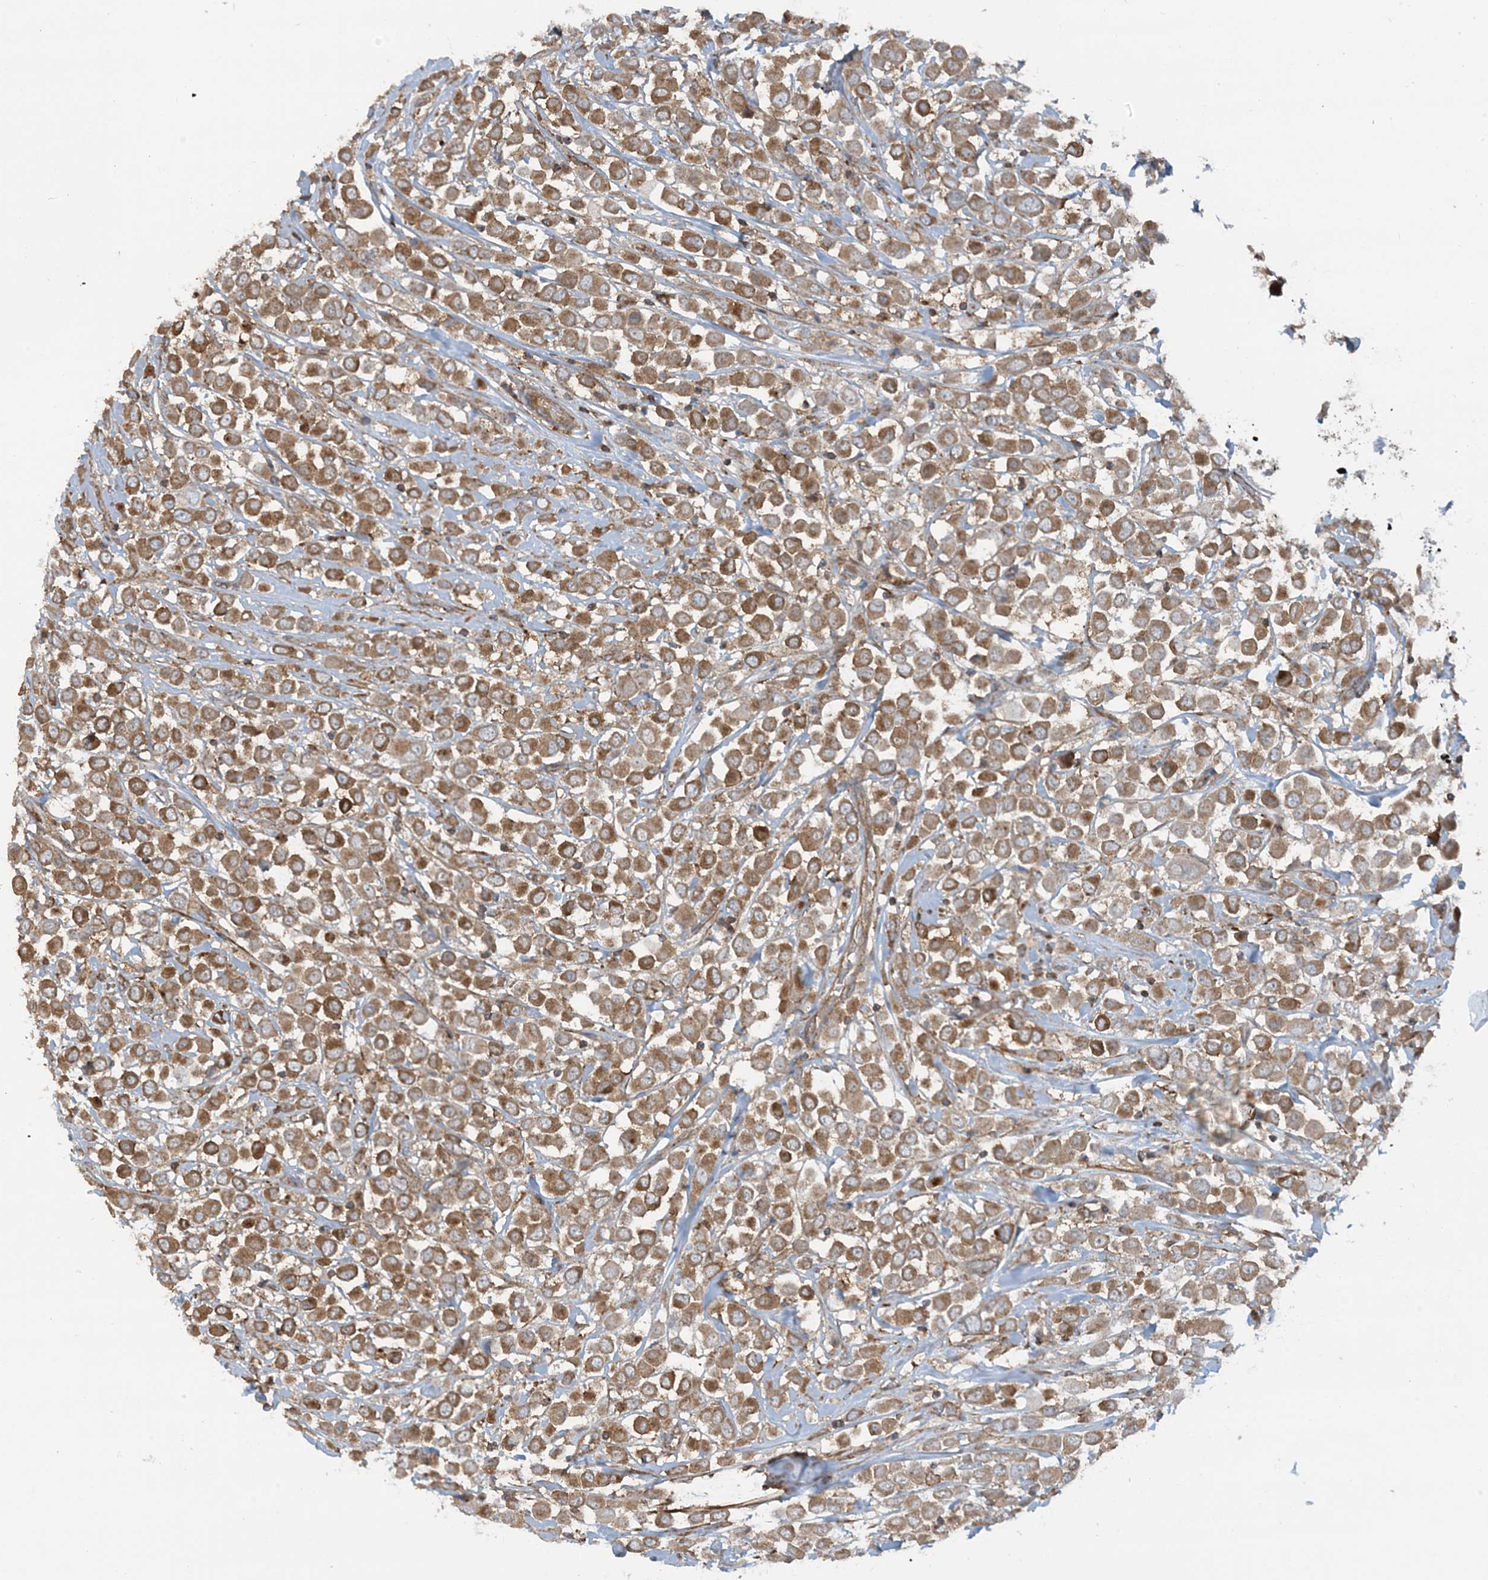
{"staining": {"intensity": "moderate", "quantity": ">75%", "location": "cytoplasmic/membranous"}, "tissue": "breast cancer", "cell_type": "Tumor cells", "image_type": "cancer", "snomed": [{"axis": "morphology", "description": "Duct carcinoma"}, {"axis": "topography", "description": "Breast"}], "caption": "Immunohistochemistry (IHC) photomicrograph of human intraductal carcinoma (breast) stained for a protein (brown), which demonstrates medium levels of moderate cytoplasmic/membranous expression in approximately >75% of tumor cells.", "gene": "STAM2", "patient": {"sex": "female", "age": 61}}